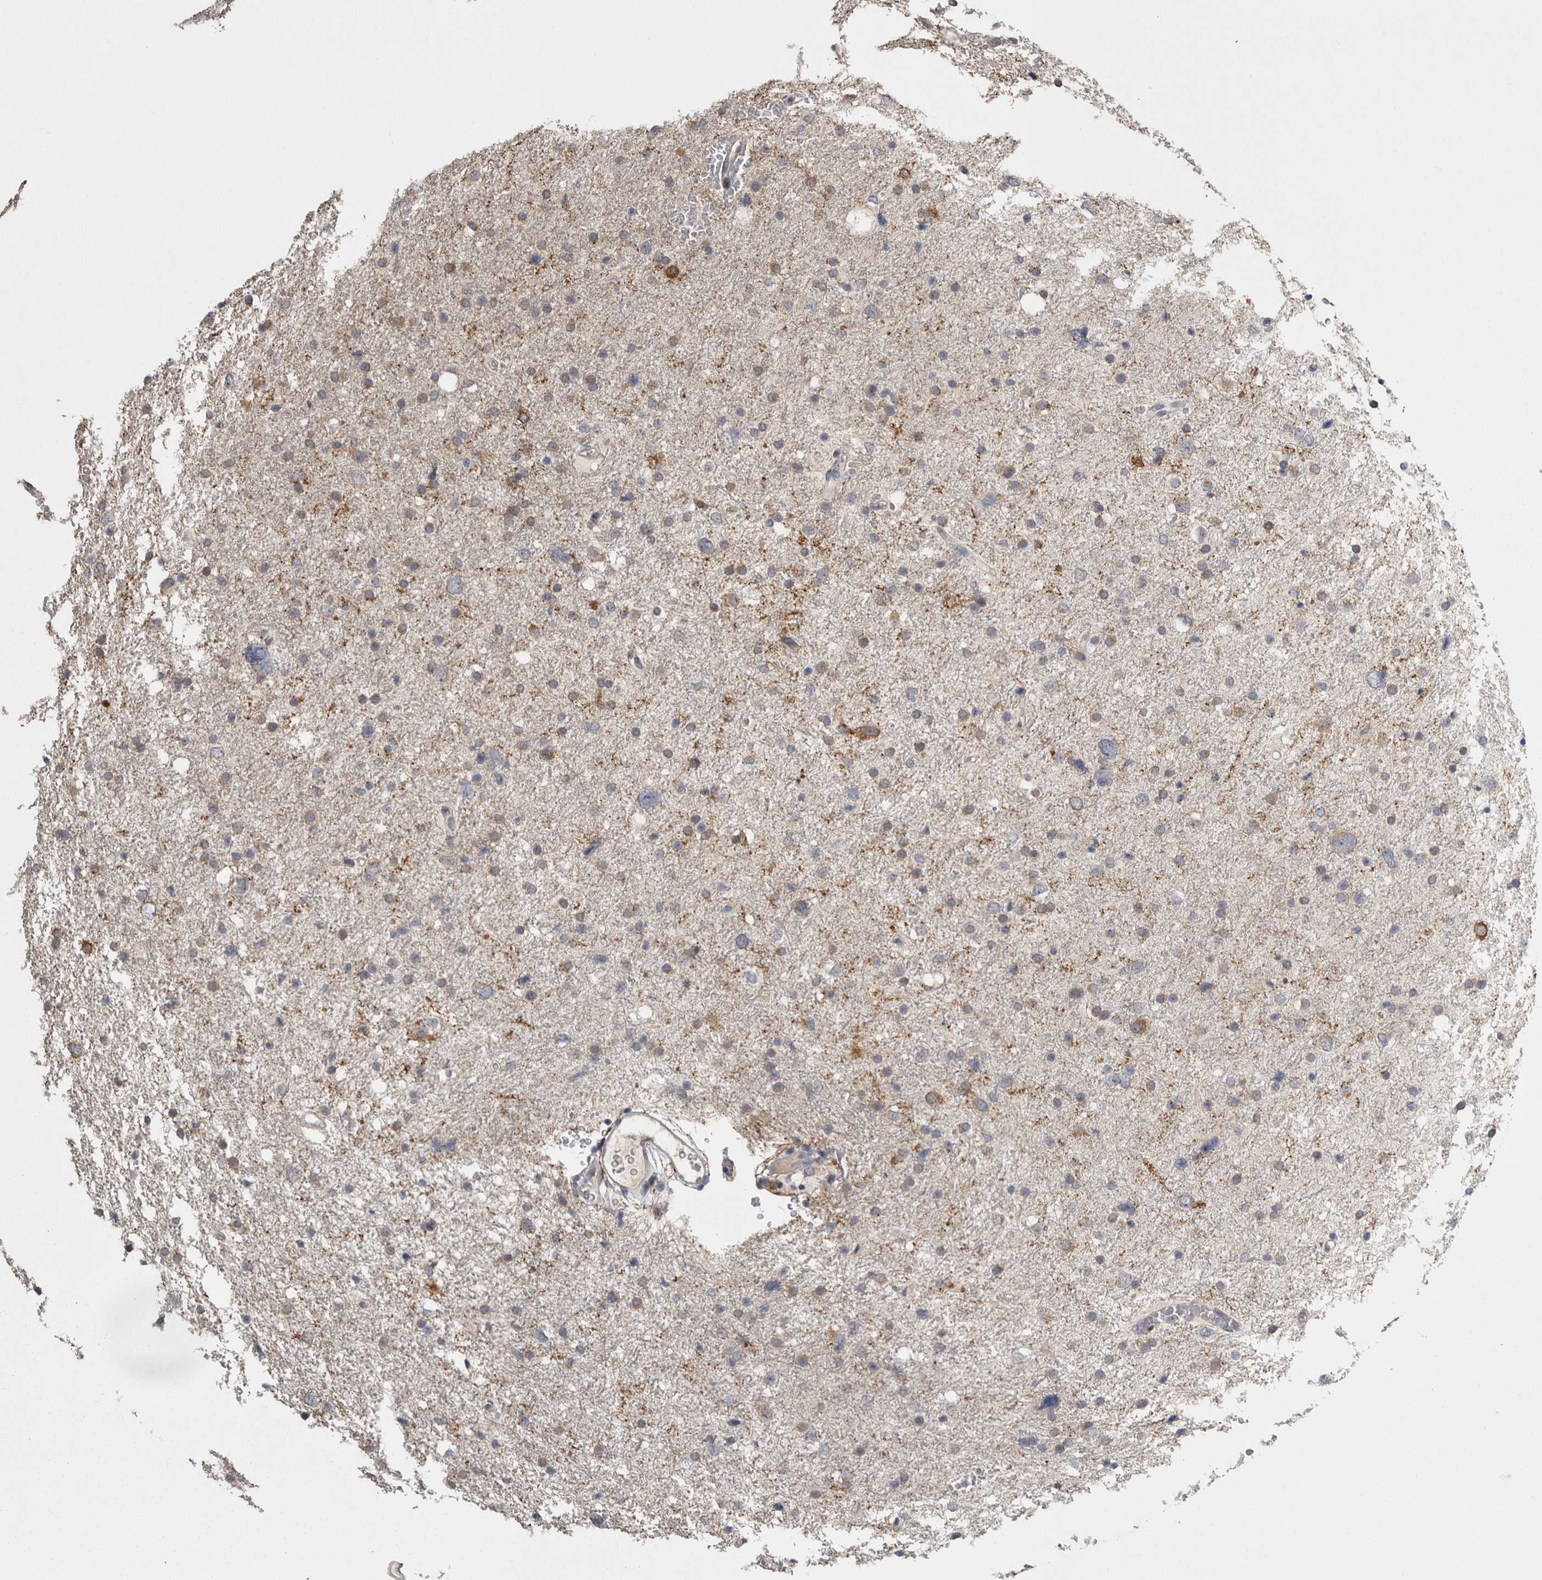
{"staining": {"intensity": "weak", "quantity": "<25%", "location": "cytoplasmic/membranous"}, "tissue": "glioma", "cell_type": "Tumor cells", "image_type": "cancer", "snomed": [{"axis": "morphology", "description": "Glioma, malignant, Low grade"}, {"axis": "topography", "description": "Brain"}], "caption": "Tumor cells are negative for brown protein staining in glioma.", "gene": "FRK", "patient": {"sex": "female", "age": 37}}